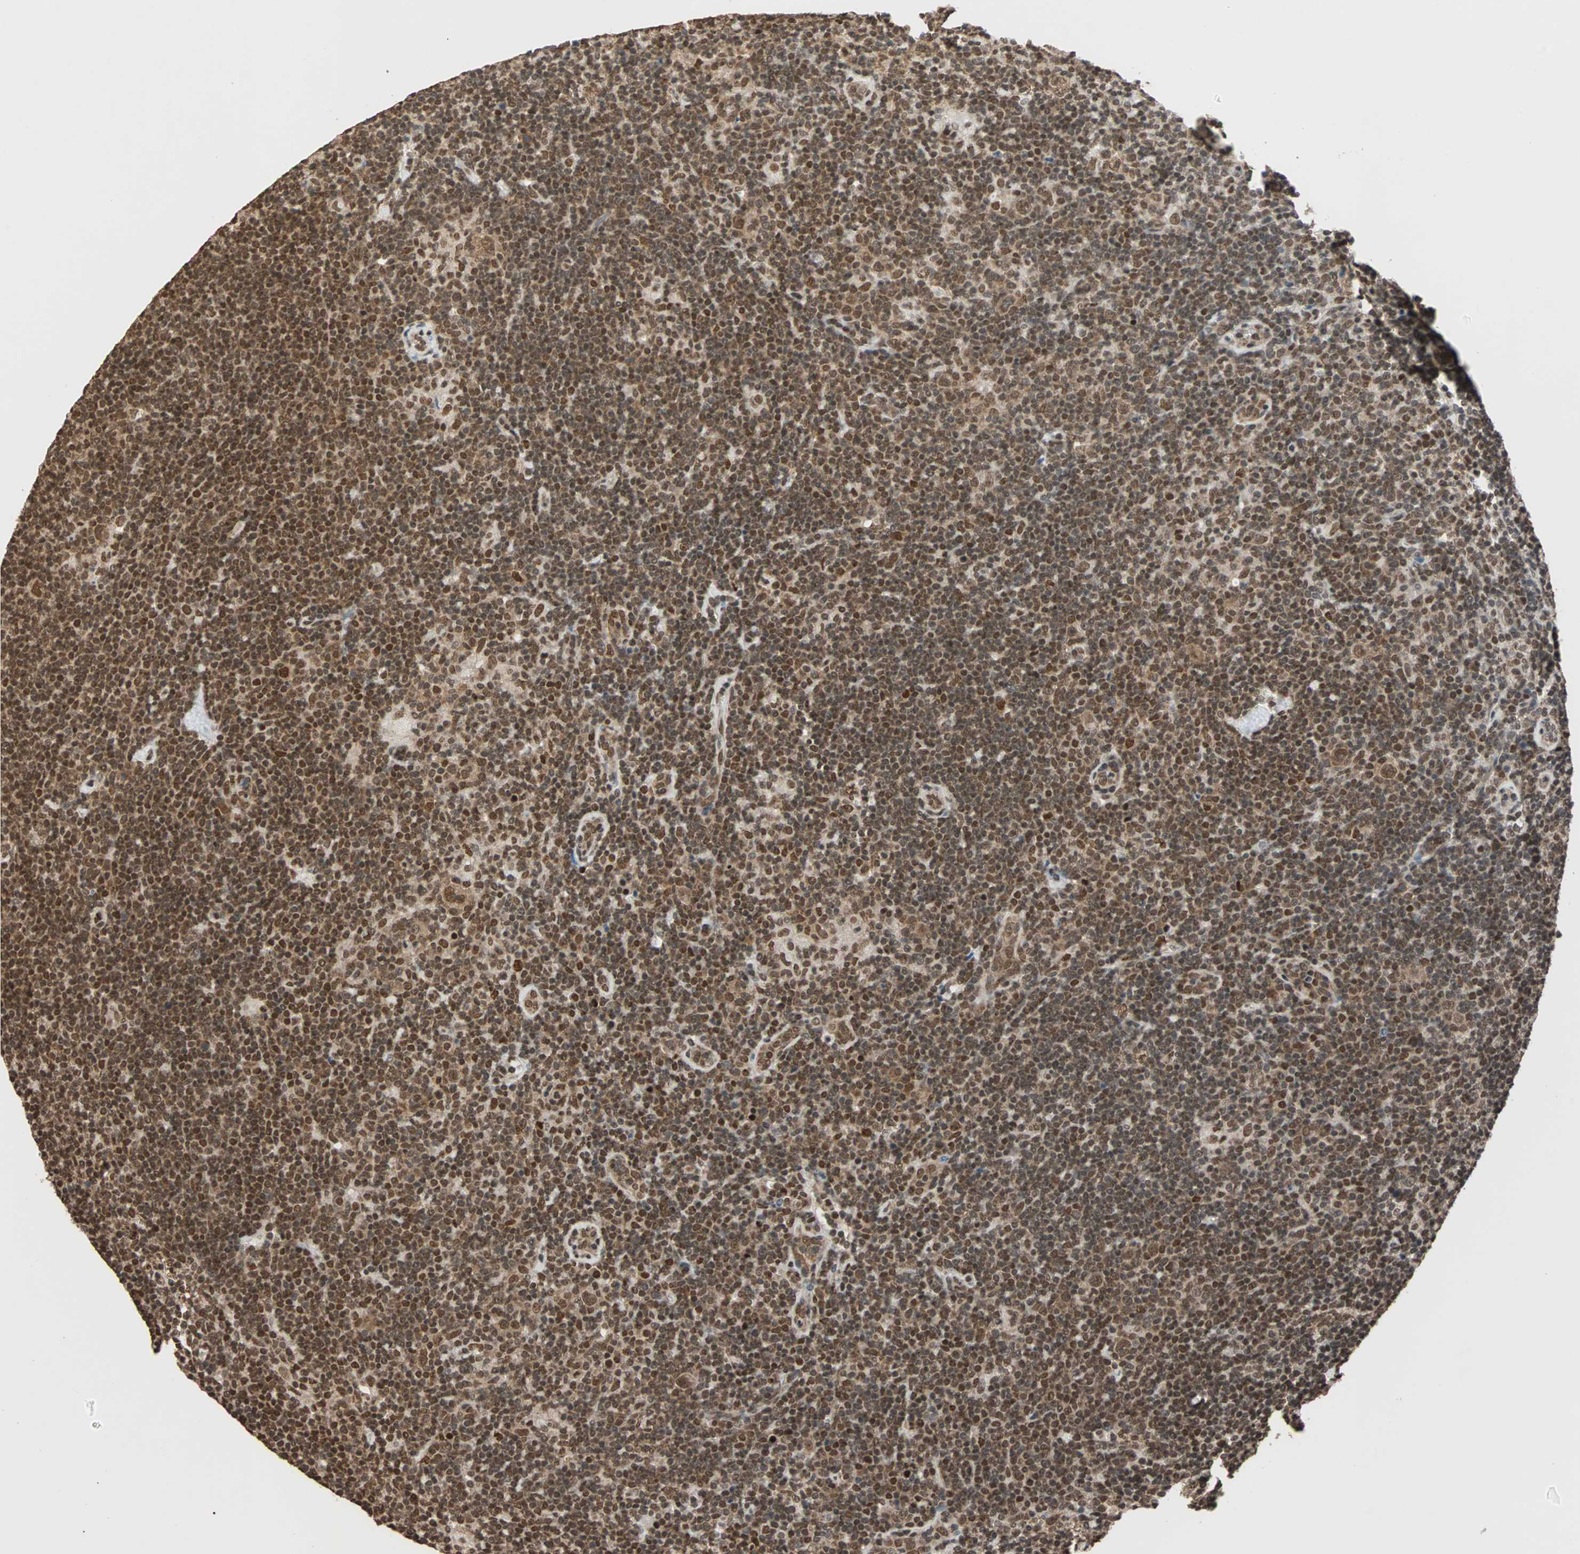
{"staining": {"intensity": "strong", "quantity": ">75%", "location": "nuclear"}, "tissue": "lymphoma", "cell_type": "Tumor cells", "image_type": "cancer", "snomed": [{"axis": "morphology", "description": "Hodgkin's disease, NOS"}, {"axis": "topography", "description": "Lymph node"}], "caption": "Hodgkin's disease stained with a protein marker displays strong staining in tumor cells.", "gene": "DAZAP1", "patient": {"sex": "female", "age": 57}}